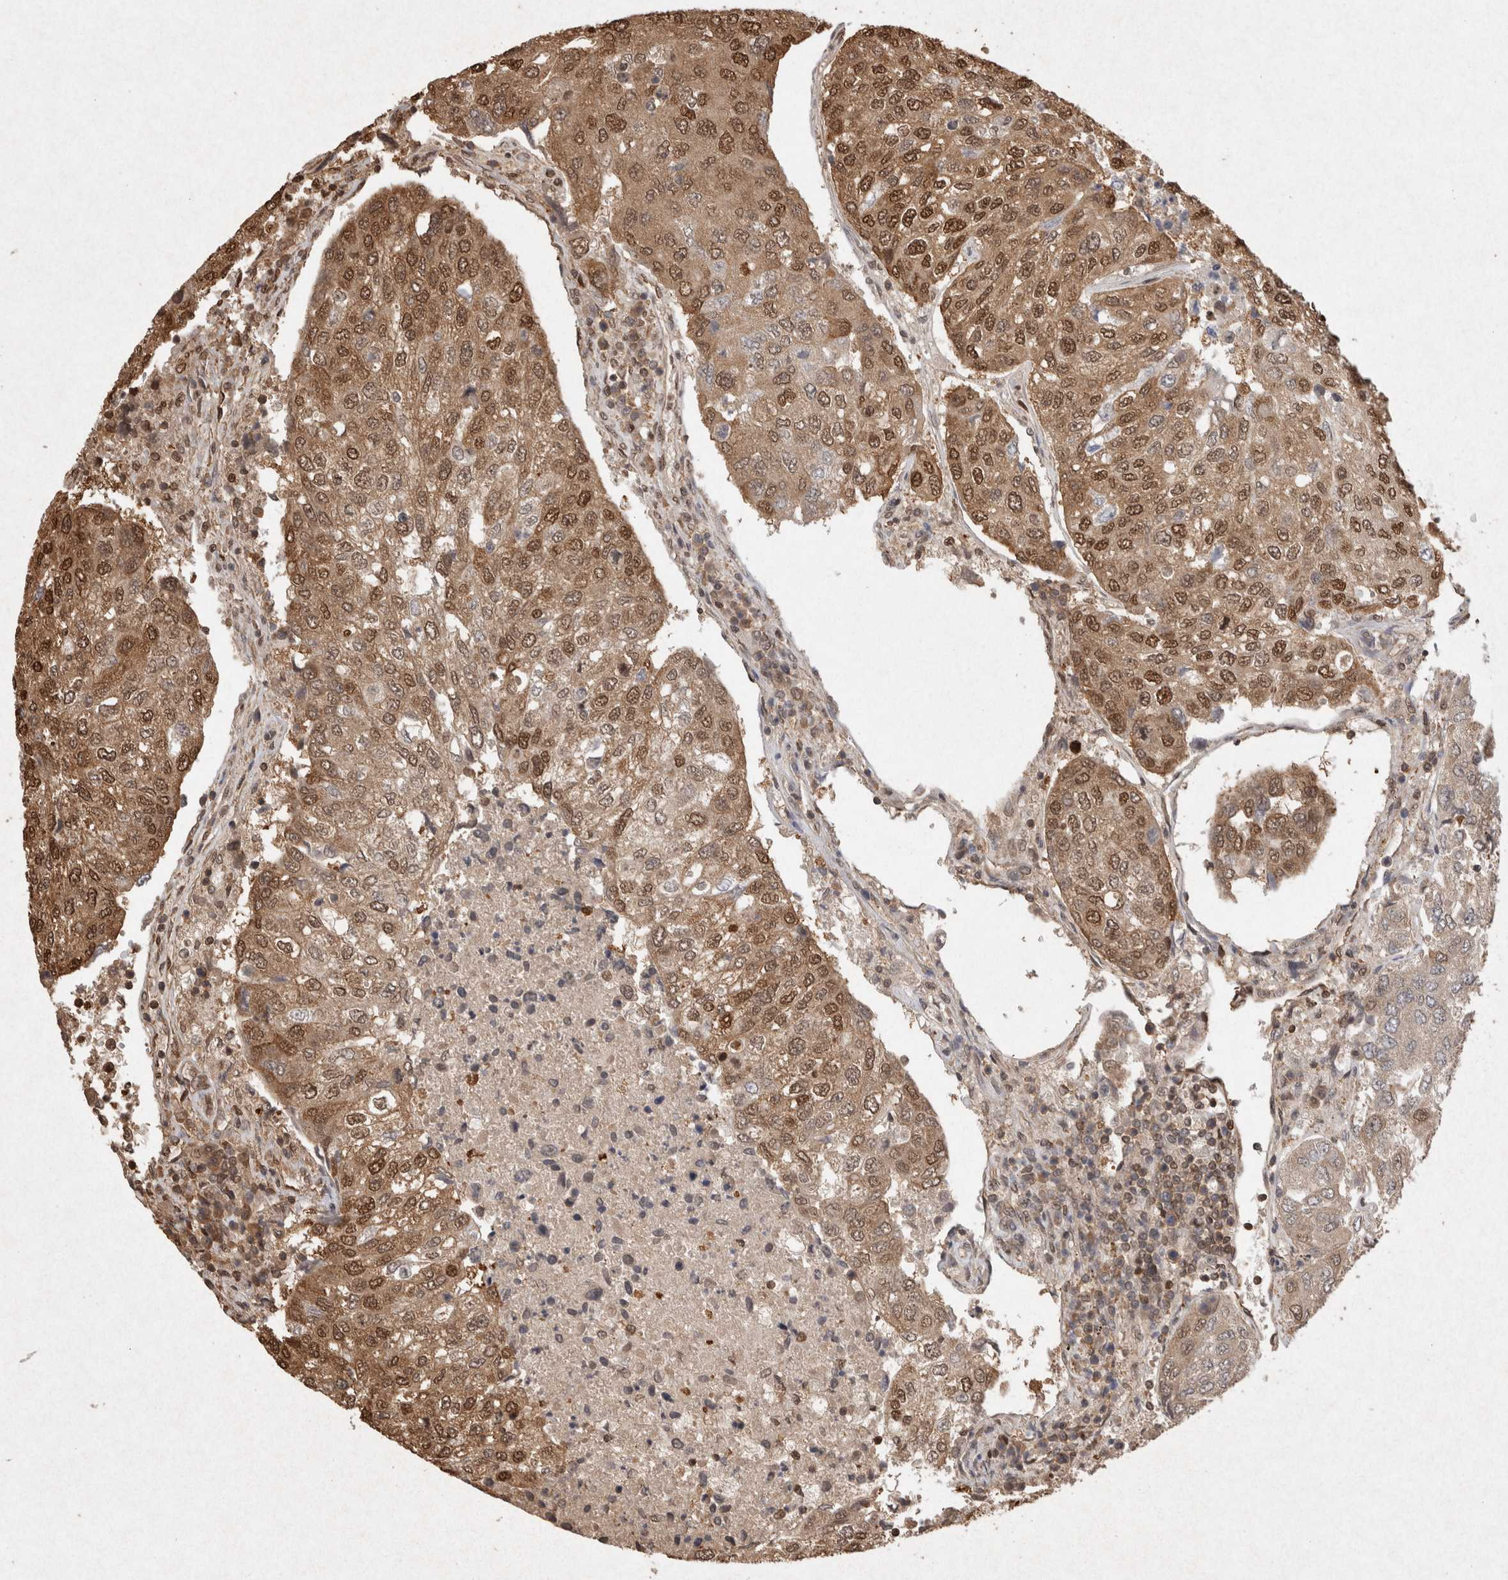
{"staining": {"intensity": "strong", "quantity": ">75%", "location": "cytoplasmic/membranous,nuclear"}, "tissue": "urothelial cancer", "cell_type": "Tumor cells", "image_type": "cancer", "snomed": [{"axis": "morphology", "description": "Urothelial carcinoma, High grade"}, {"axis": "topography", "description": "Lymph node"}, {"axis": "topography", "description": "Urinary bladder"}], "caption": "IHC staining of high-grade urothelial carcinoma, which reveals high levels of strong cytoplasmic/membranous and nuclear expression in approximately >75% of tumor cells indicating strong cytoplasmic/membranous and nuclear protein expression. The staining was performed using DAB (brown) for protein detection and nuclei were counterstained in hematoxylin (blue).", "gene": "HDGF", "patient": {"sex": "male", "age": 51}}